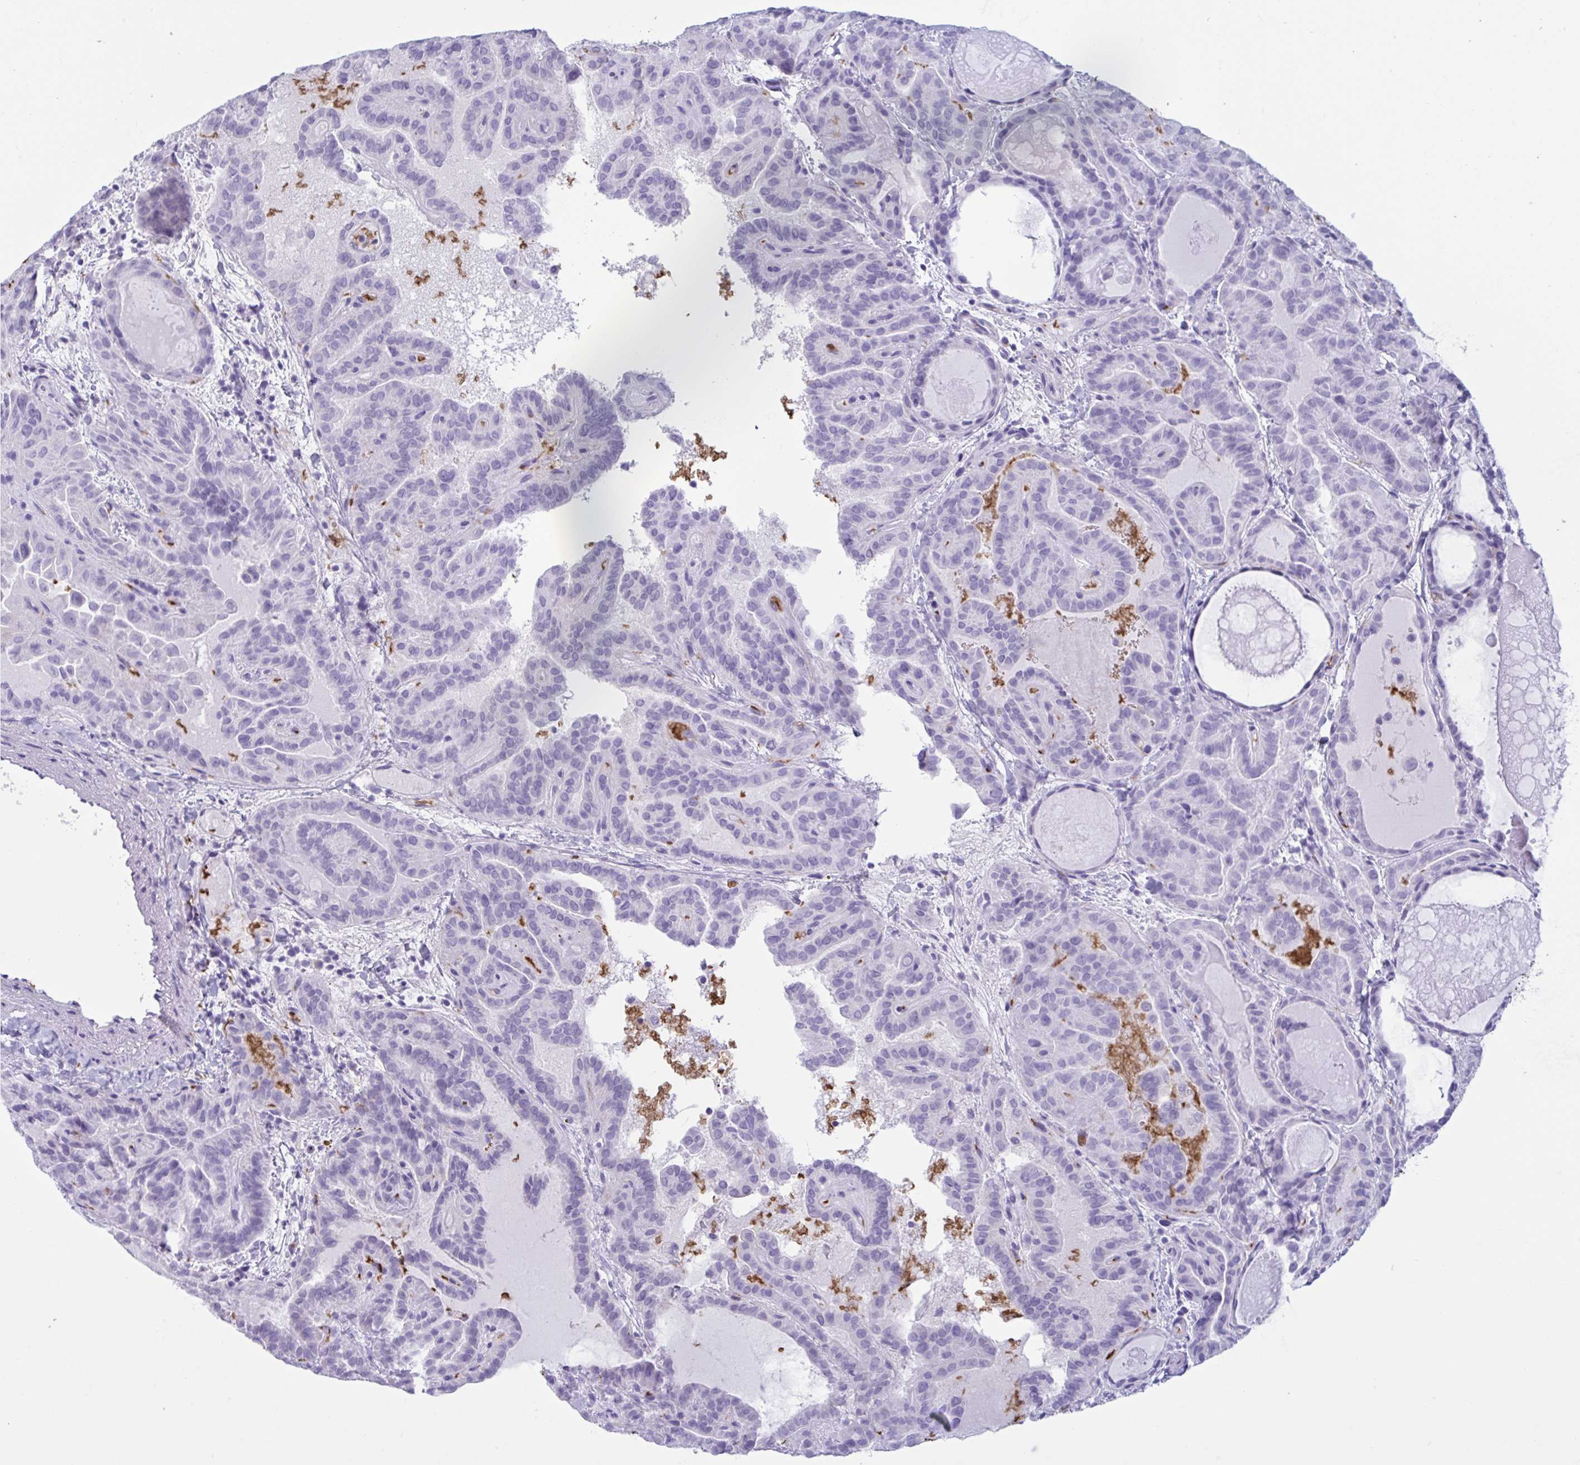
{"staining": {"intensity": "negative", "quantity": "none", "location": "none"}, "tissue": "thyroid cancer", "cell_type": "Tumor cells", "image_type": "cancer", "snomed": [{"axis": "morphology", "description": "Papillary adenocarcinoma, NOS"}, {"axis": "topography", "description": "Thyroid gland"}], "caption": "Immunohistochemical staining of papillary adenocarcinoma (thyroid) reveals no significant expression in tumor cells. (DAB immunohistochemistry, high magnification).", "gene": "SLC2A1", "patient": {"sex": "female", "age": 46}}